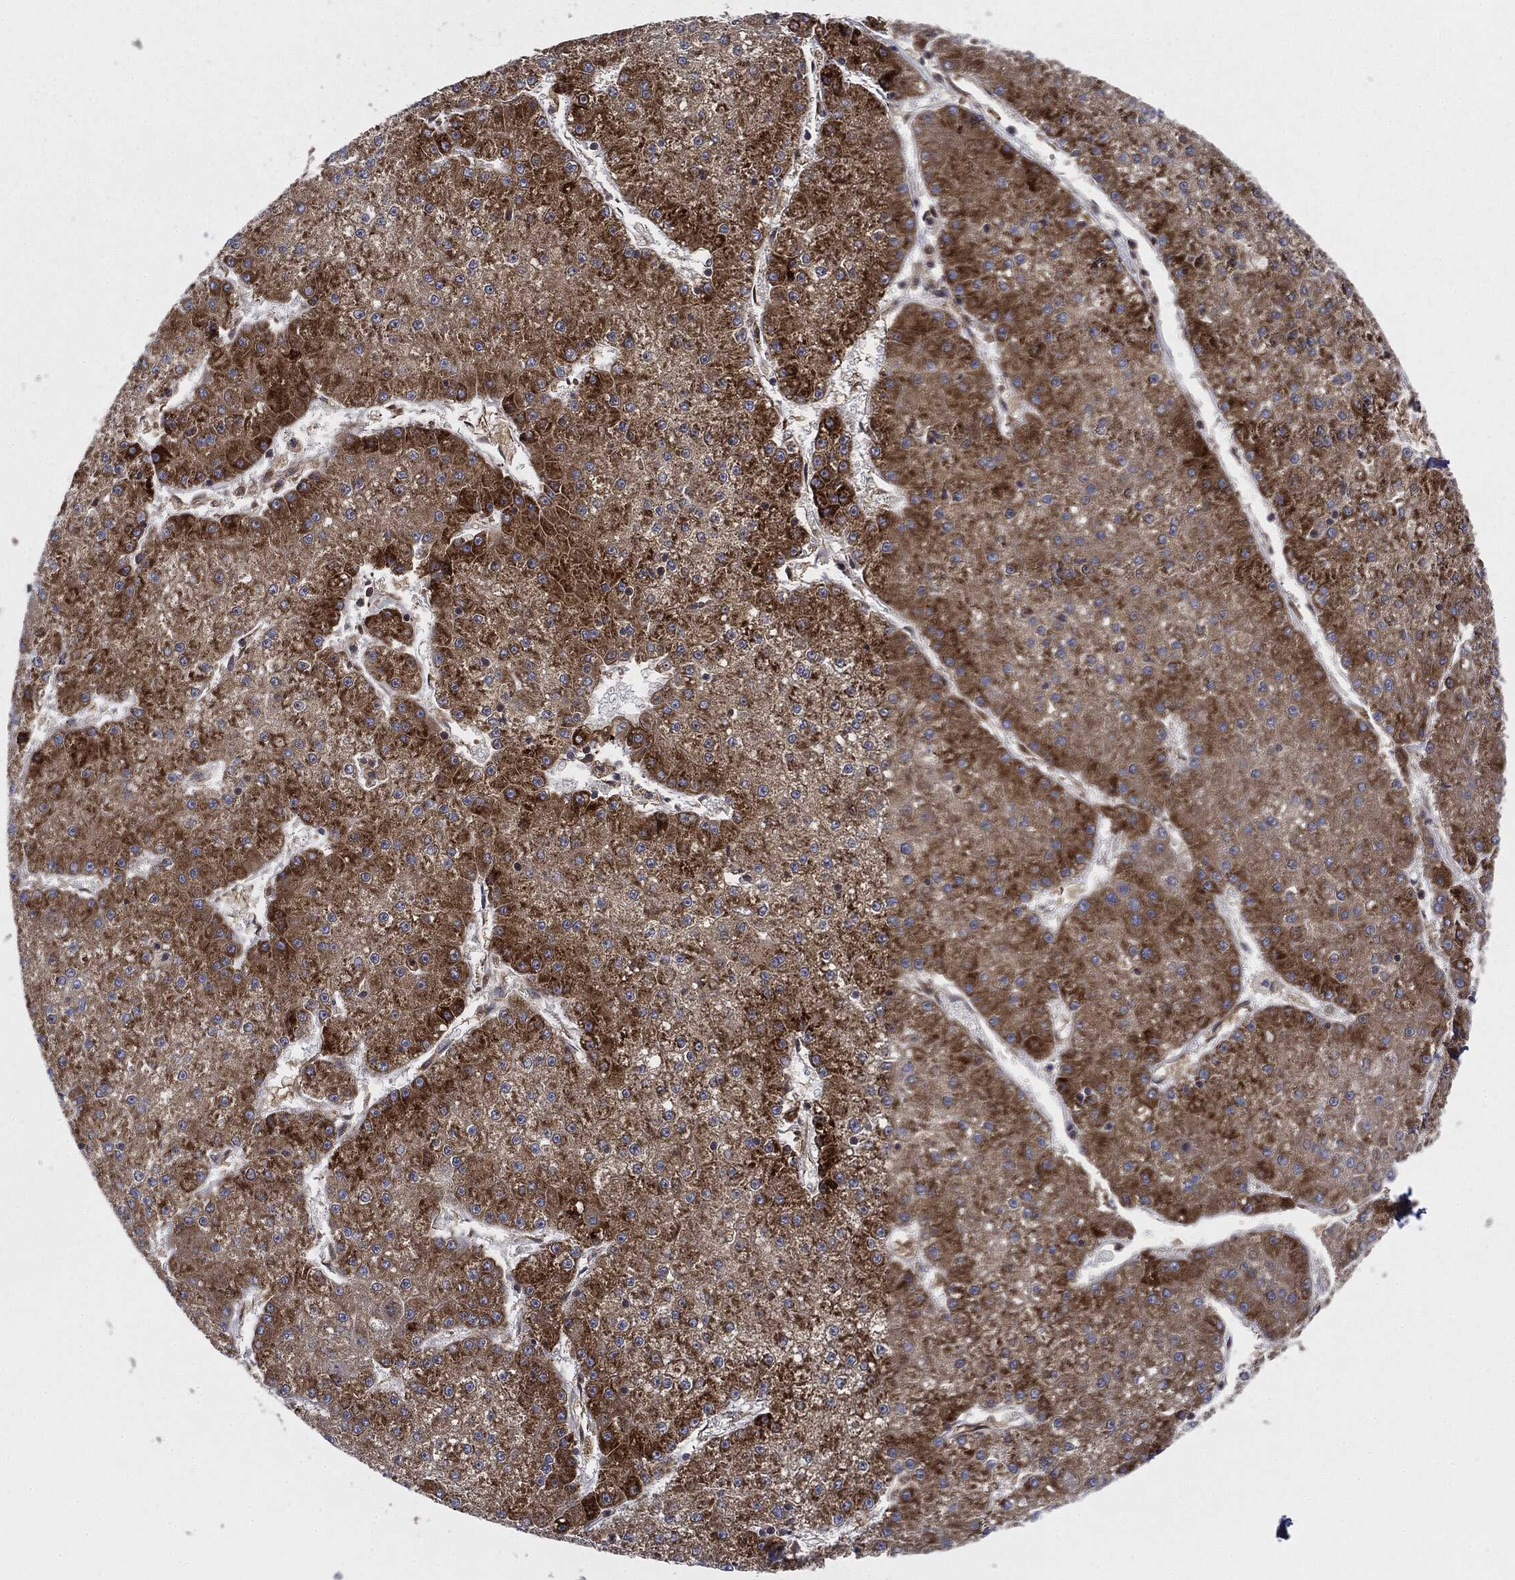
{"staining": {"intensity": "moderate", "quantity": ">75%", "location": "cytoplasmic/membranous"}, "tissue": "liver cancer", "cell_type": "Tumor cells", "image_type": "cancer", "snomed": [{"axis": "morphology", "description": "Carcinoma, Hepatocellular, NOS"}, {"axis": "topography", "description": "Liver"}], "caption": "Moderate cytoplasmic/membranous protein expression is present in about >75% of tumor cells in liver hepatocellular carcinoma.", "gene": "EIF2AK2", "patient": {"sex": "male", "age": 73}}